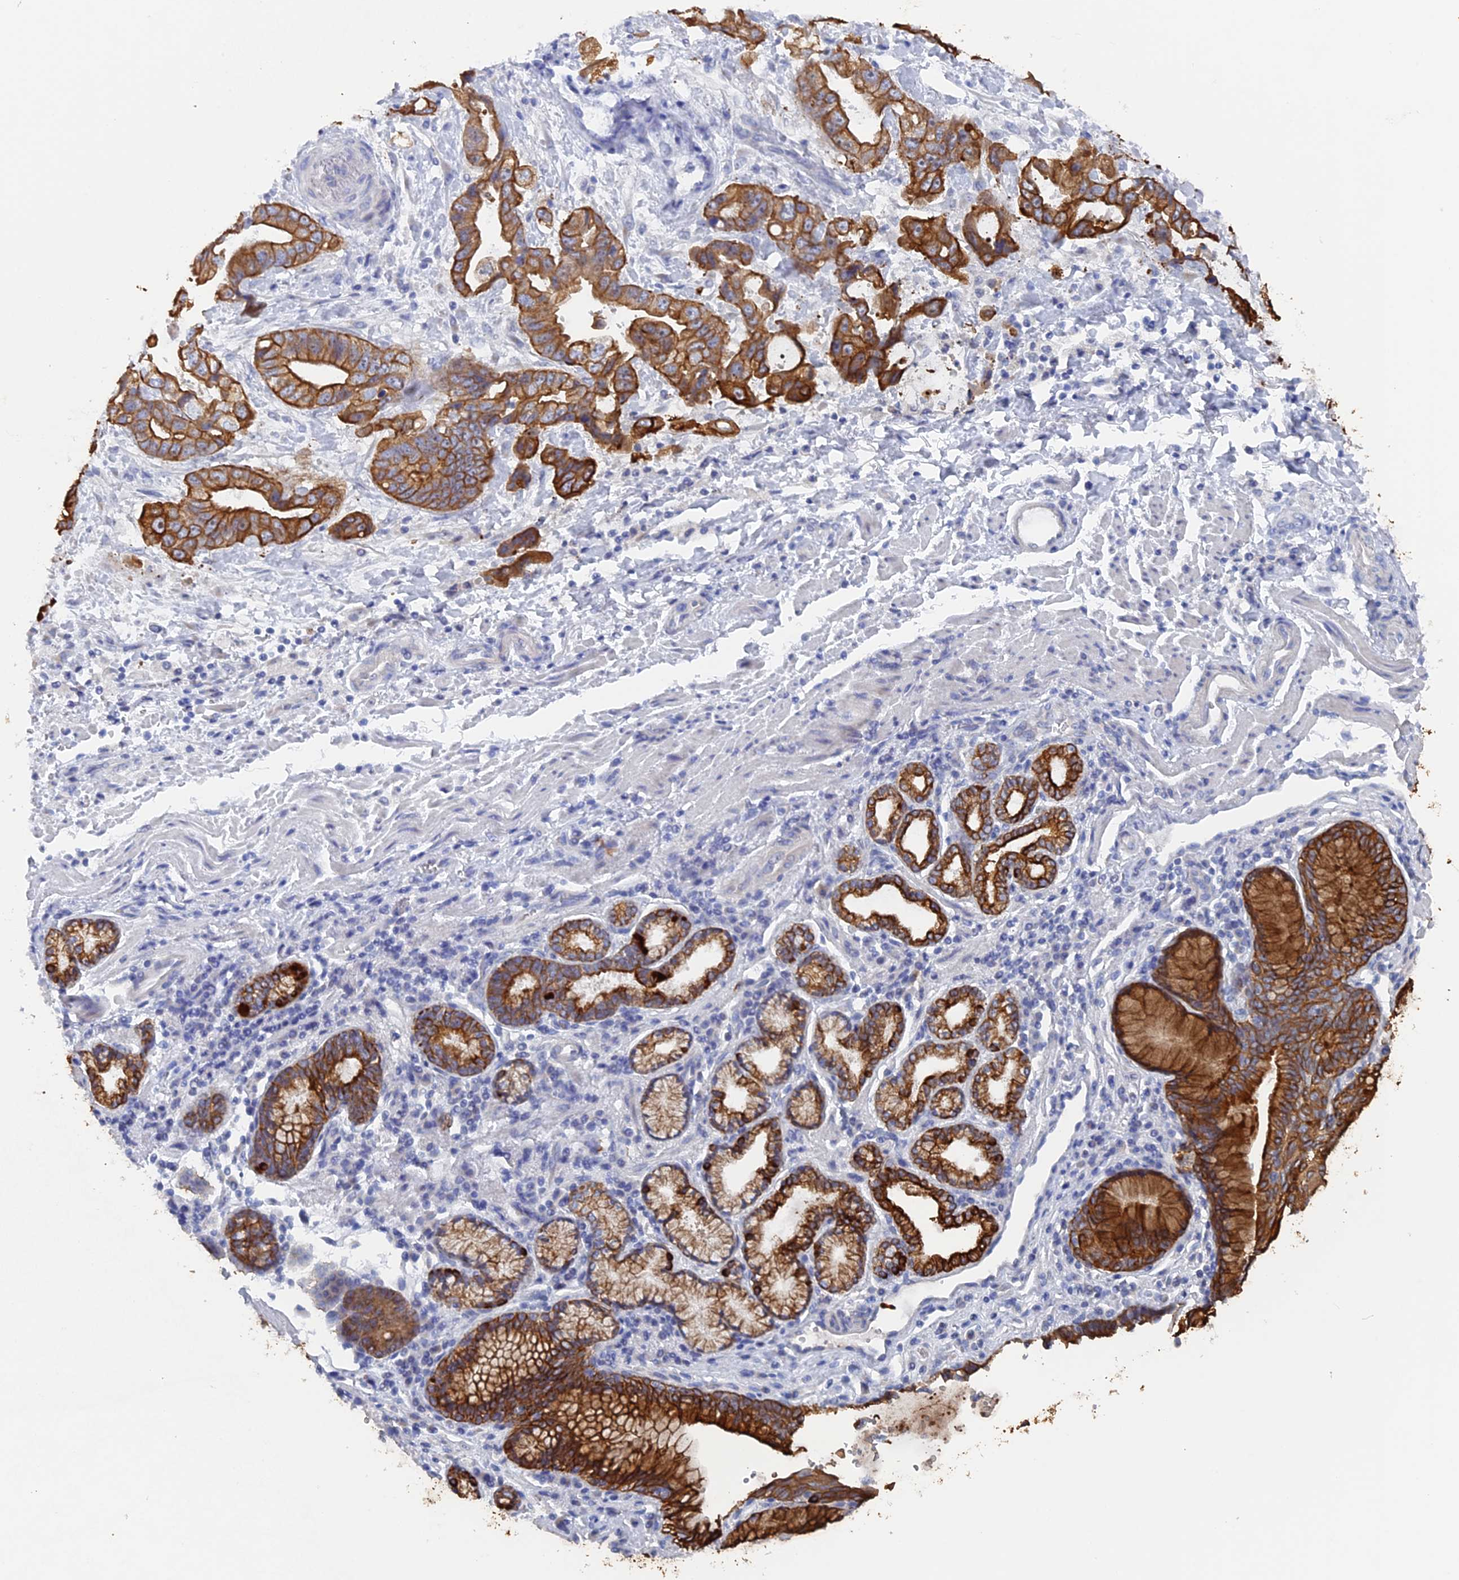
{"staining": {"intensity": "strong", "quantity": ">75%", "location": "cytoplasmic/membranous"}, "tissue": "stomach cancer", "cell_type": "Tumor cells", "image_type": "cancer", "snomed": [{"axis": "morphology", "description": "Adenocarcinoma, NOS"}, {"axis": "topography", "description": "Stomach"}], "caption": "The micrograph reveals immunohistochemical staining of stomach cancer (adenocarcinoma). There is strong cytoplasmic/membranous positivity is seen in about >75% of tumor cells. The staining is performed using DAB (3,3'-diaminobenzidine) brown chromogen to label protein expression. The nuclei are counter-stained blue using hematoxylin.", "gene": "SRFBP1", "patient": {"sex": "male", "age": 62}}